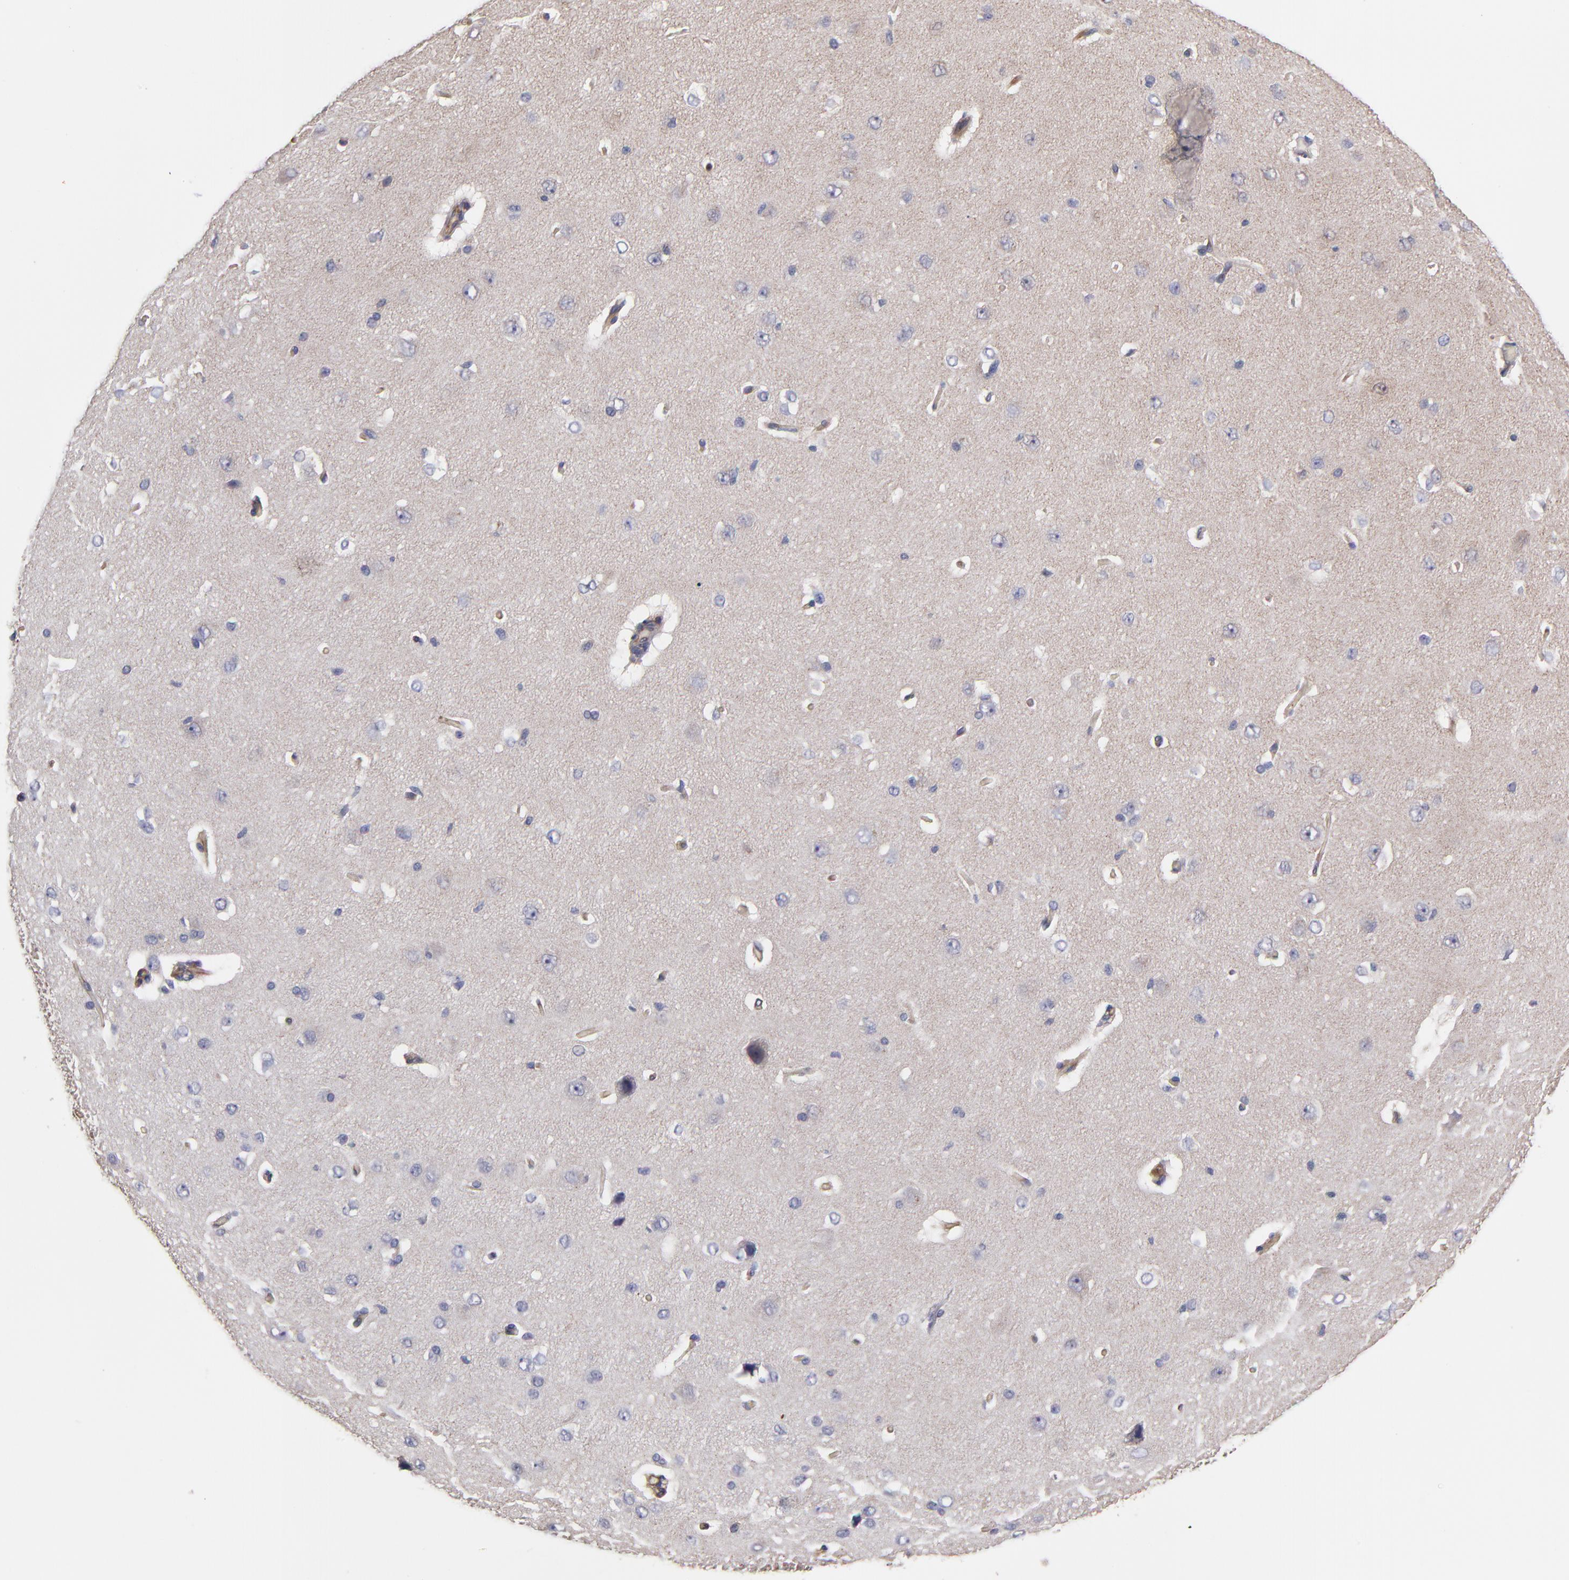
{"staining": {"intensity": "moderate", "quantity": ">75%", "location": "cytoplasmic/membranous"}, "tissue": "cerebral cortex", "cell_type": "Endothelial cells", "image_type": "normal", "snomed": [{"axis": "morphology", "description": "Normal tissue, NOS"}, {"axis": "topography", "description": "Cerebral cortex"}], "caption": "Immunohistochemical staining of unremarkable human cerebral cortex displays moderate cytoplasmic/membranous protein expression in about >75% of endothelial cells.", "gene": "ASB7", "patient": {"sex": "female", "age": 45}}